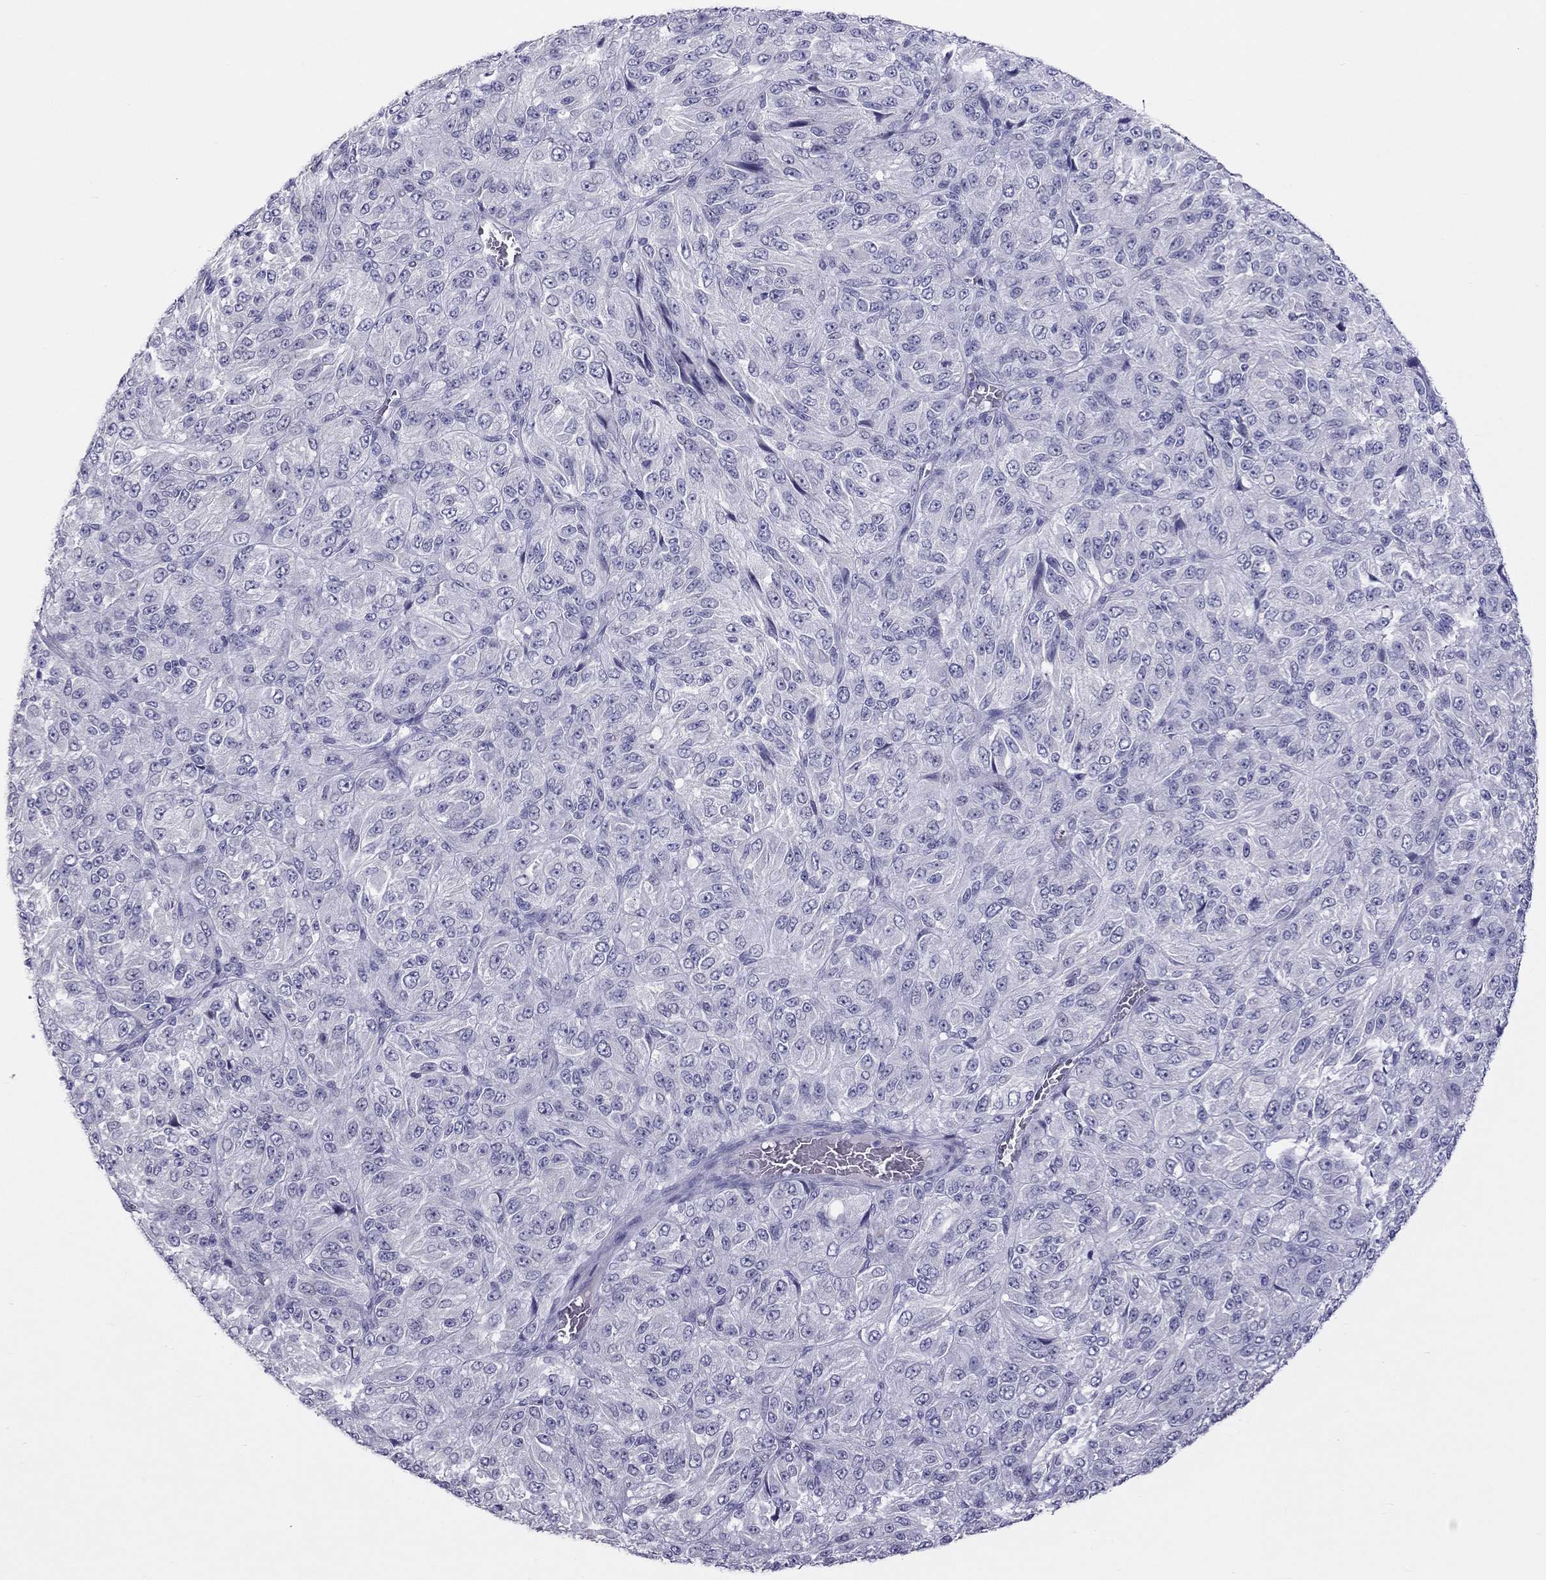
{"staining": {"intensity": "negative", "quantity": "none", "location": "none"}, "tissue": "melanoma", "cell_type": "Tumor cells", "image_type": "cancer", "snomed": [{"axis": "morphology", "description": "Malignant melanoma, Metastatic site"}, {"axis": "topography", "description": "Brain"}], "caption": "Photomicrograph shows no protein staining in tumor cells of melanoma tissue.", "gene": "TEX14", "patient": {"sex": "female", "age": 56}}